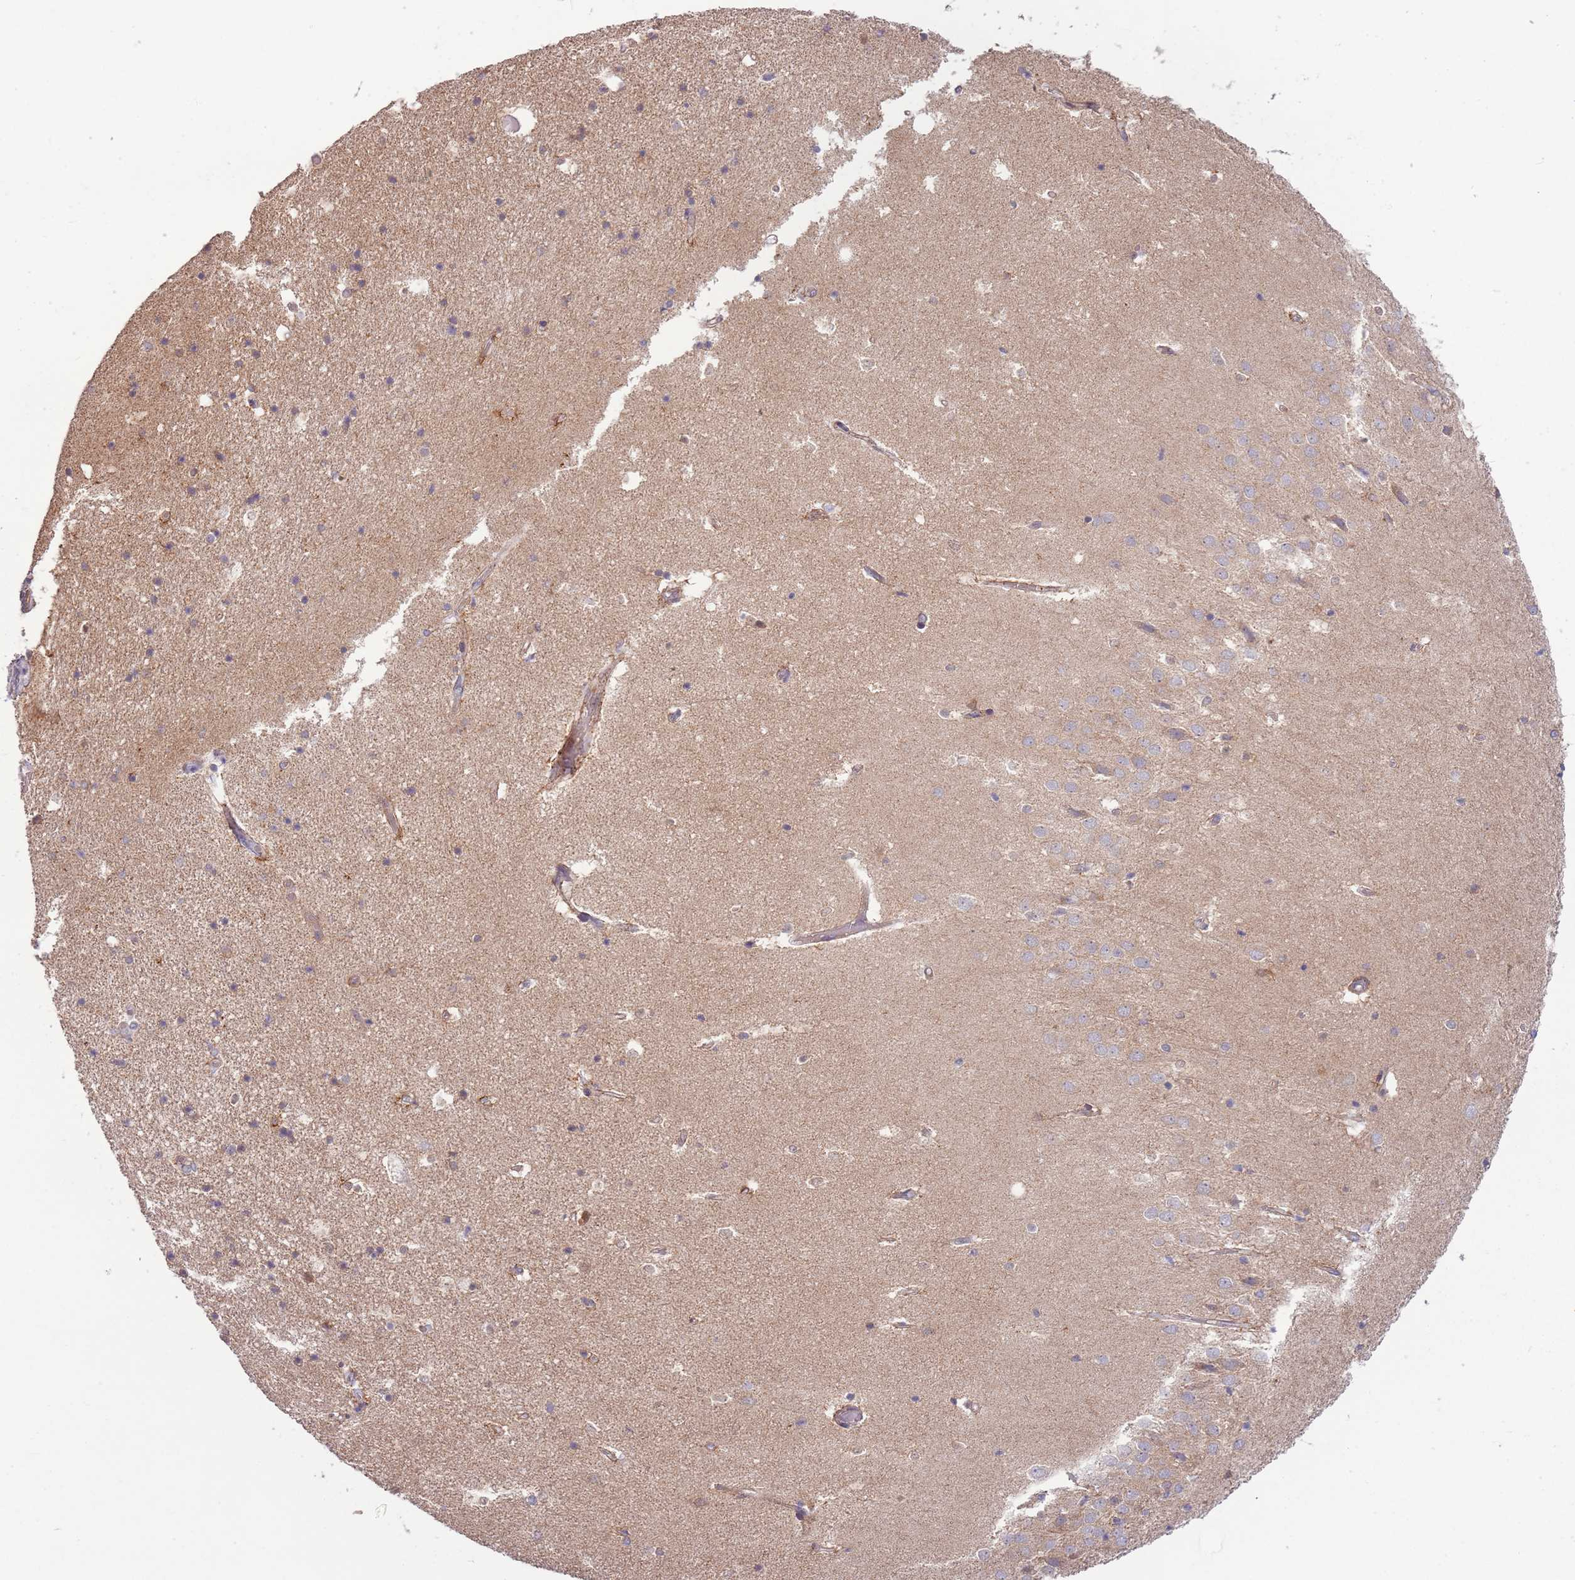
{"staining": {"intensity": "weak", "quantity": "25%-75%", "location": "cytoplasmic/membranous"}, "tissue": "hippocampus", "cell_type": "Glial cells", "image_type": "normal", "snomed": [{"axis": "morphology", "description": "Normal tissue, NOS"}, {"axis": "topography", "description": "Hippocampus"}], "caption": "This photomicrograph demonstrates immunohistochemistry (IHC) staining of benign human hippocampus, with low weak cytoplasmic/membranous staining in approximately 25%-75% of glial cells.", "gene": "DTD2", "patient": {"sex": "female", "age": 52}}